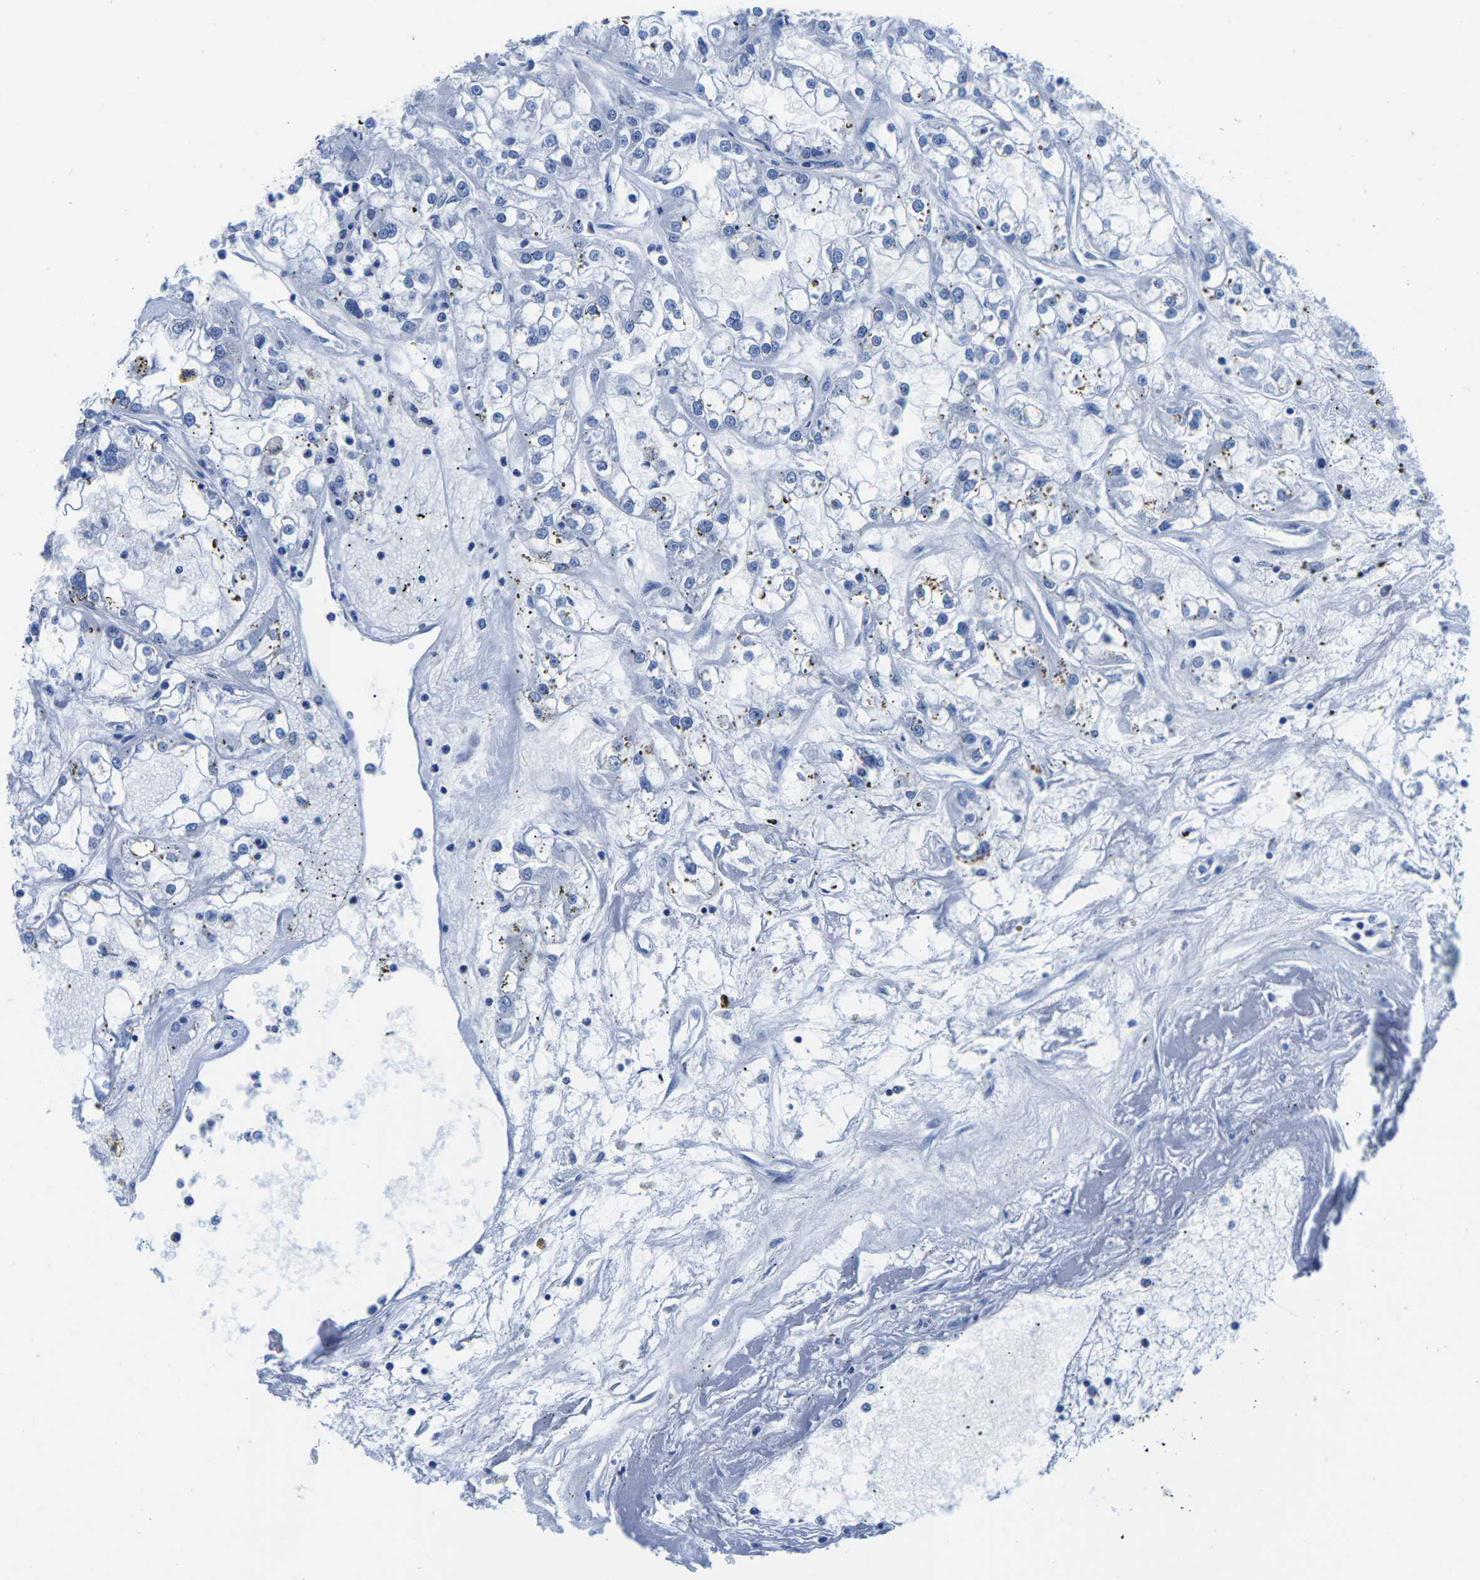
{"staining": {"intensity": "negative", "quantity": "none", "location": "none"}, "tissue": "renal cancer", "cell_type": "Tumor cells", "image_type": "cancer", "snomed": [{"axis": "morphology", "description": "Adenocarcinoma, NOS"}, {"axis": "topography", "description": "Kidney"}], "caption": "Photomicrograph shows no protein expression in tumor cells of renal cancer tissue.", "gene": "CYP1A2", "patient": {"sex": "female", "age": 52}}